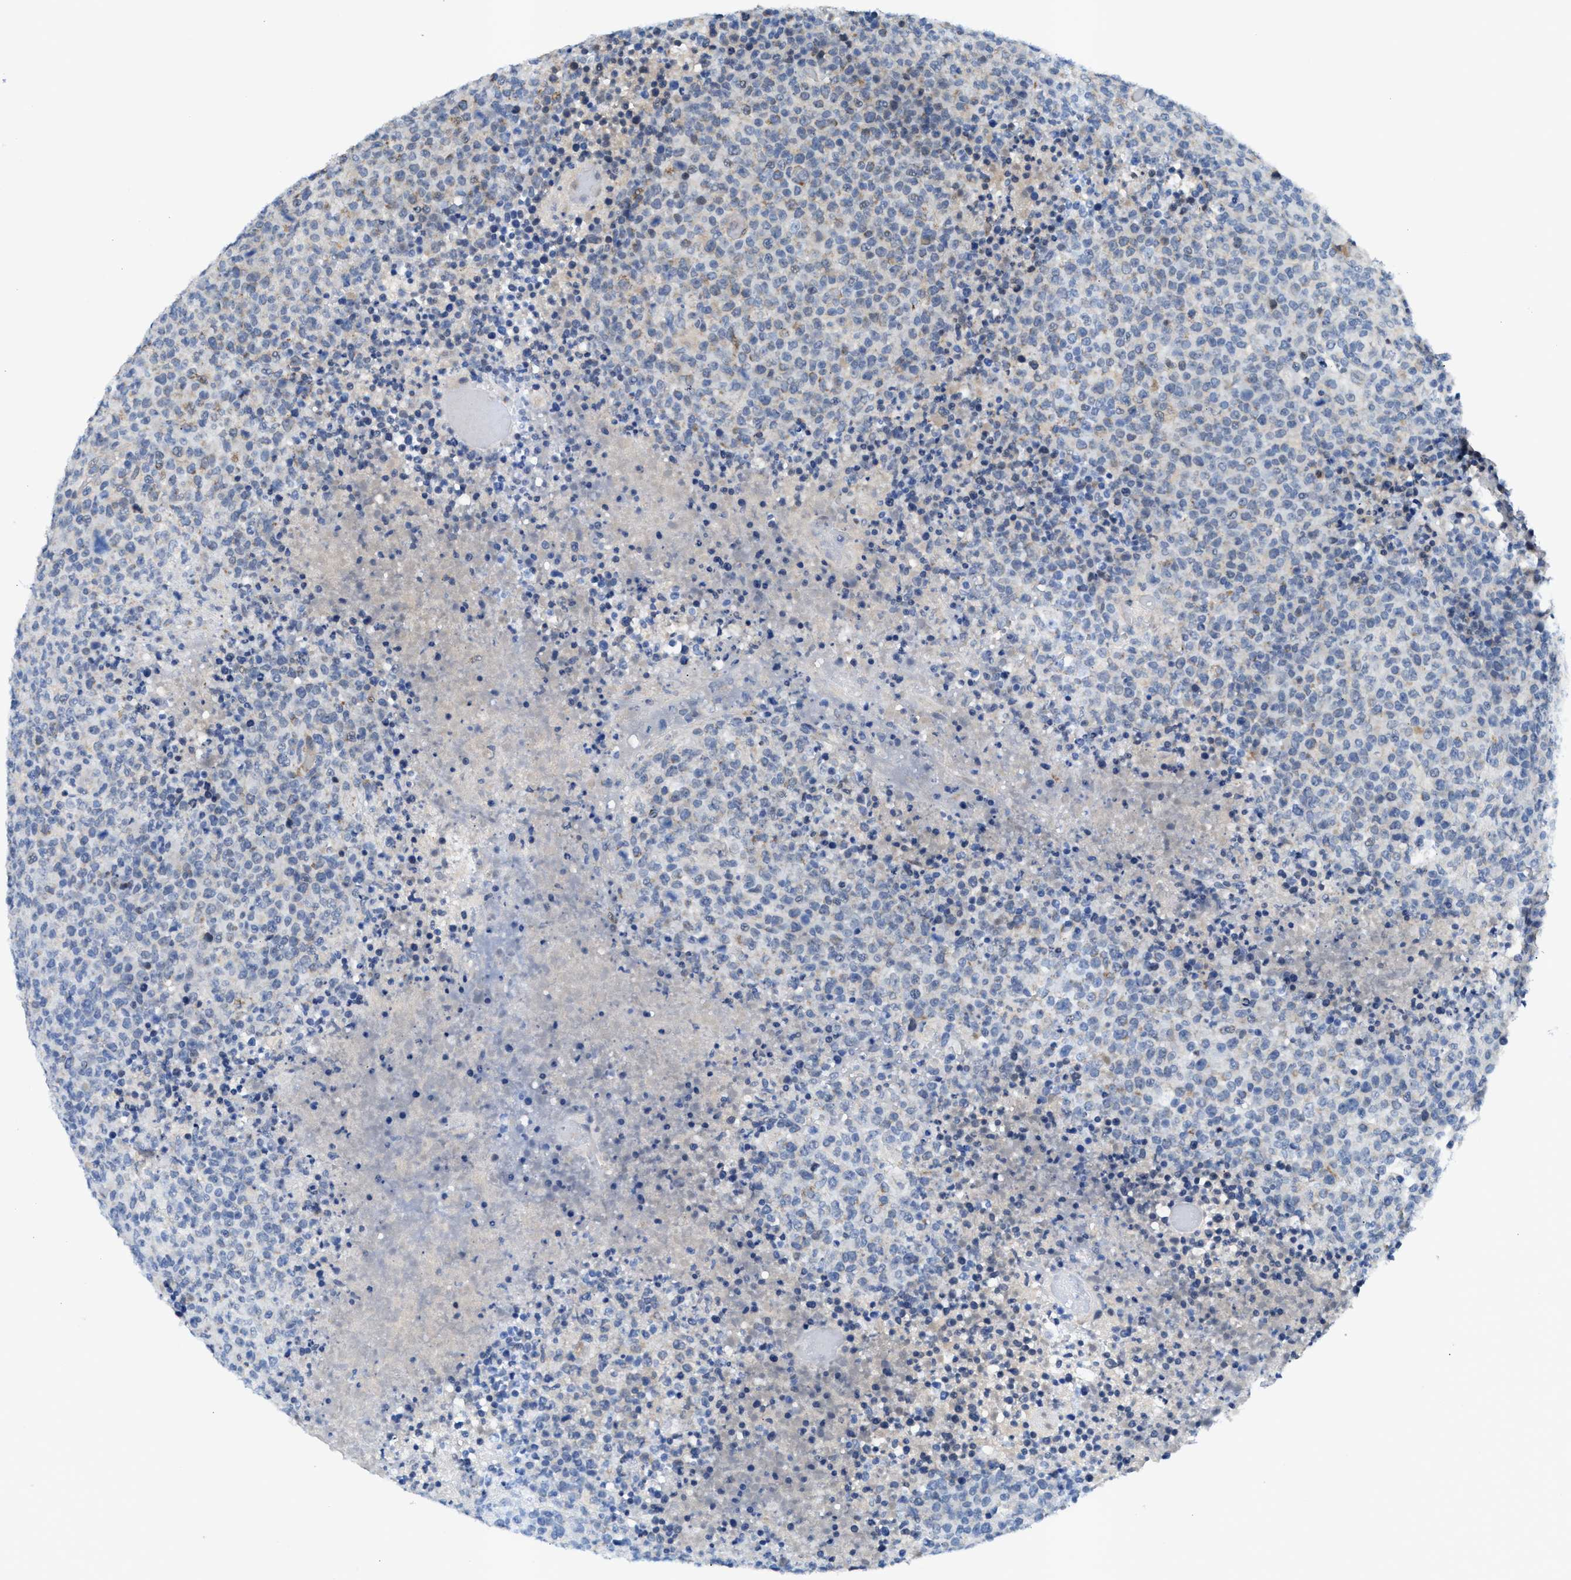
{"staining": {"intensity": "negative", "quantity": "none", "location": "none"}, "tissue": "lymphoma", "cell_type": "Tumor cells", "image_type": "cancer", "snomed": [{"axis": "morphology", "description": "Malignant lymphoma, non-Hodgkin's type, High grade"}, {"axis": "topography", "description": "Lymph node"}], "caption": "Tumor cells show no significant protein positivity in high-grade malignant lymphoma, non-Hodgkin's type.", "gene": "JAG1", "patient": {"sex": "male", "age": 13}}